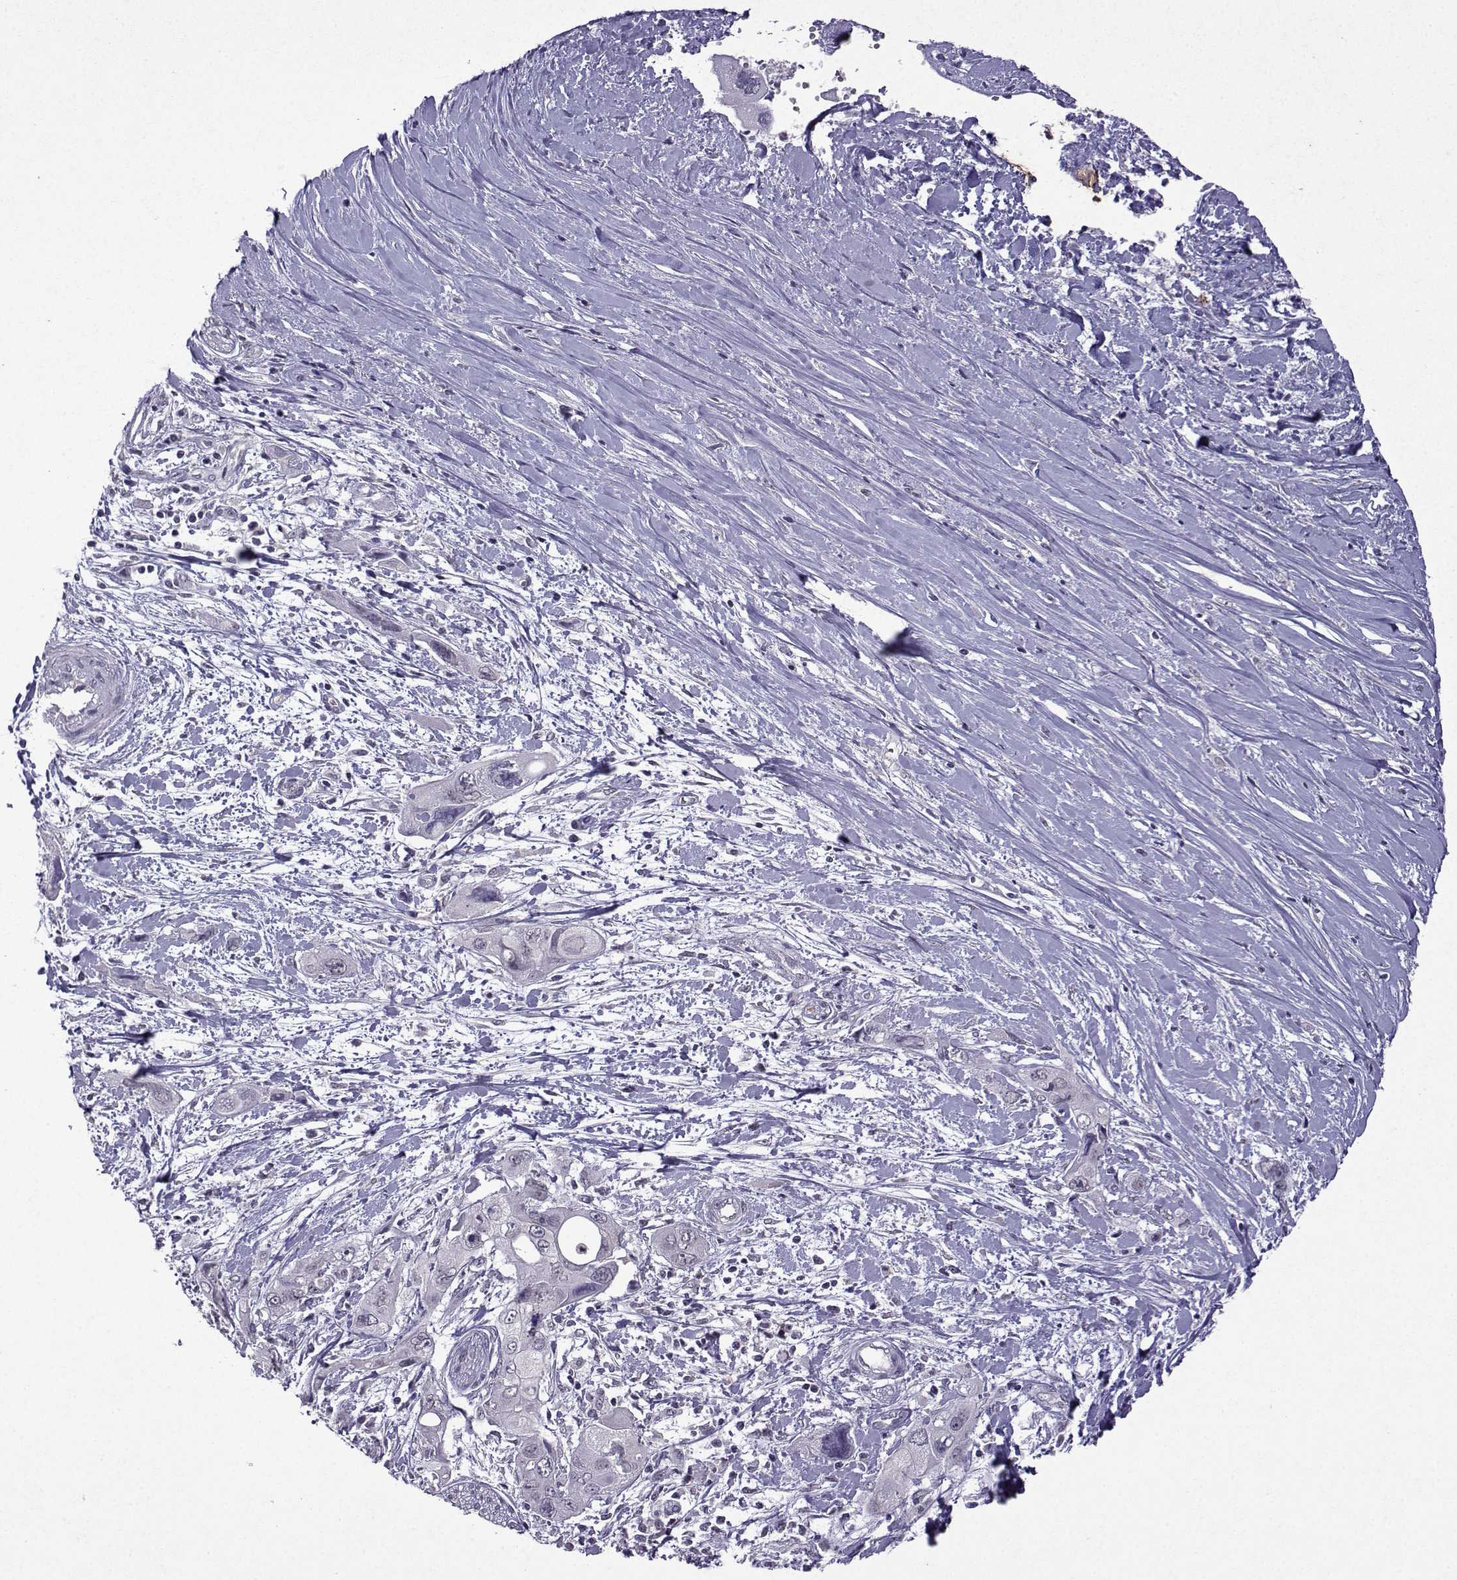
{"staining": {"intensity": "negative", "quantity": "none", "location": "none"}, "tissue": "pancreatic cancer", "cell_type": "Tumor cells", "image_type": "cancer", "snomed": [{"axis": "morphology", "description": "Adenocarcinoma, NOS"}, {"axis": "topography", "description": "Pancreas"}], "caption": "Adenocarcinoma (pancreatic) was stained to show a protein in brown. There is no significant positivity in tumor cells. (DAB (3,3'-diaminobenzidine) IHC visualized using brightfield microscopy, high magnification).", "gene": "CCL28", "patient": {"sex": "male", "age": 47}}